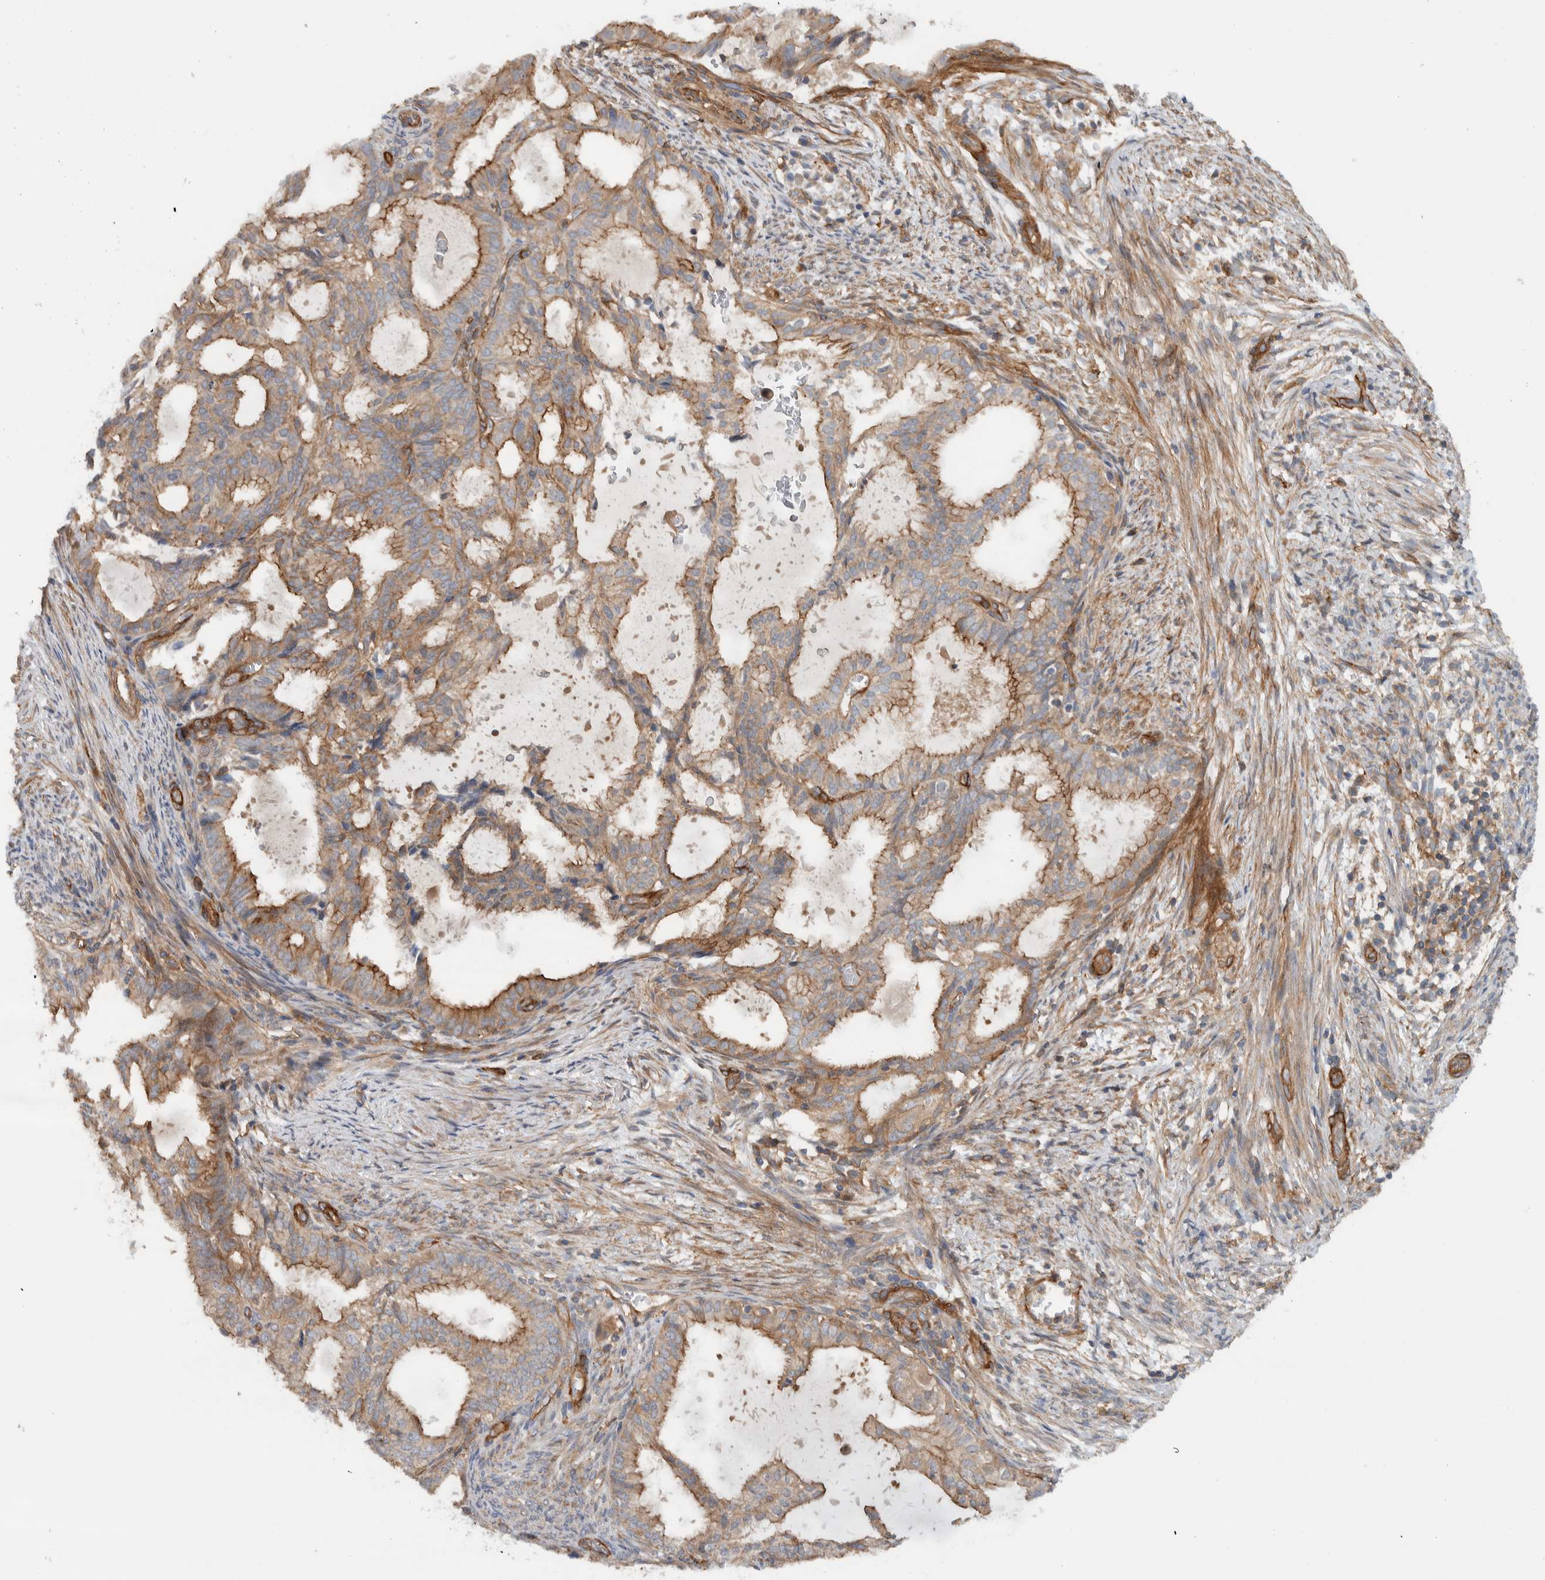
{"staining": {"intensity": "moderate", "quantity": ">75%", "location": "cytoplasmic/membranous"}, "tissue": "endometrial cancer", "cell_type": "Tumor cells", "image_type": "cancer", "snomed": [{"axis": "morphology", "description": "Adenocarcinoma, NOS"}, {"axis": "topography", "description": "Endometrium"}], "caption": "Human endometrial cancer (adenocarcinoma) stained with a brown dye exhibits moderate cytoplasmic/membranous positive staining in about >75% of tumor cells.", "gene": "MPRIP", "patient": {"sex": "female", "age": 58}}